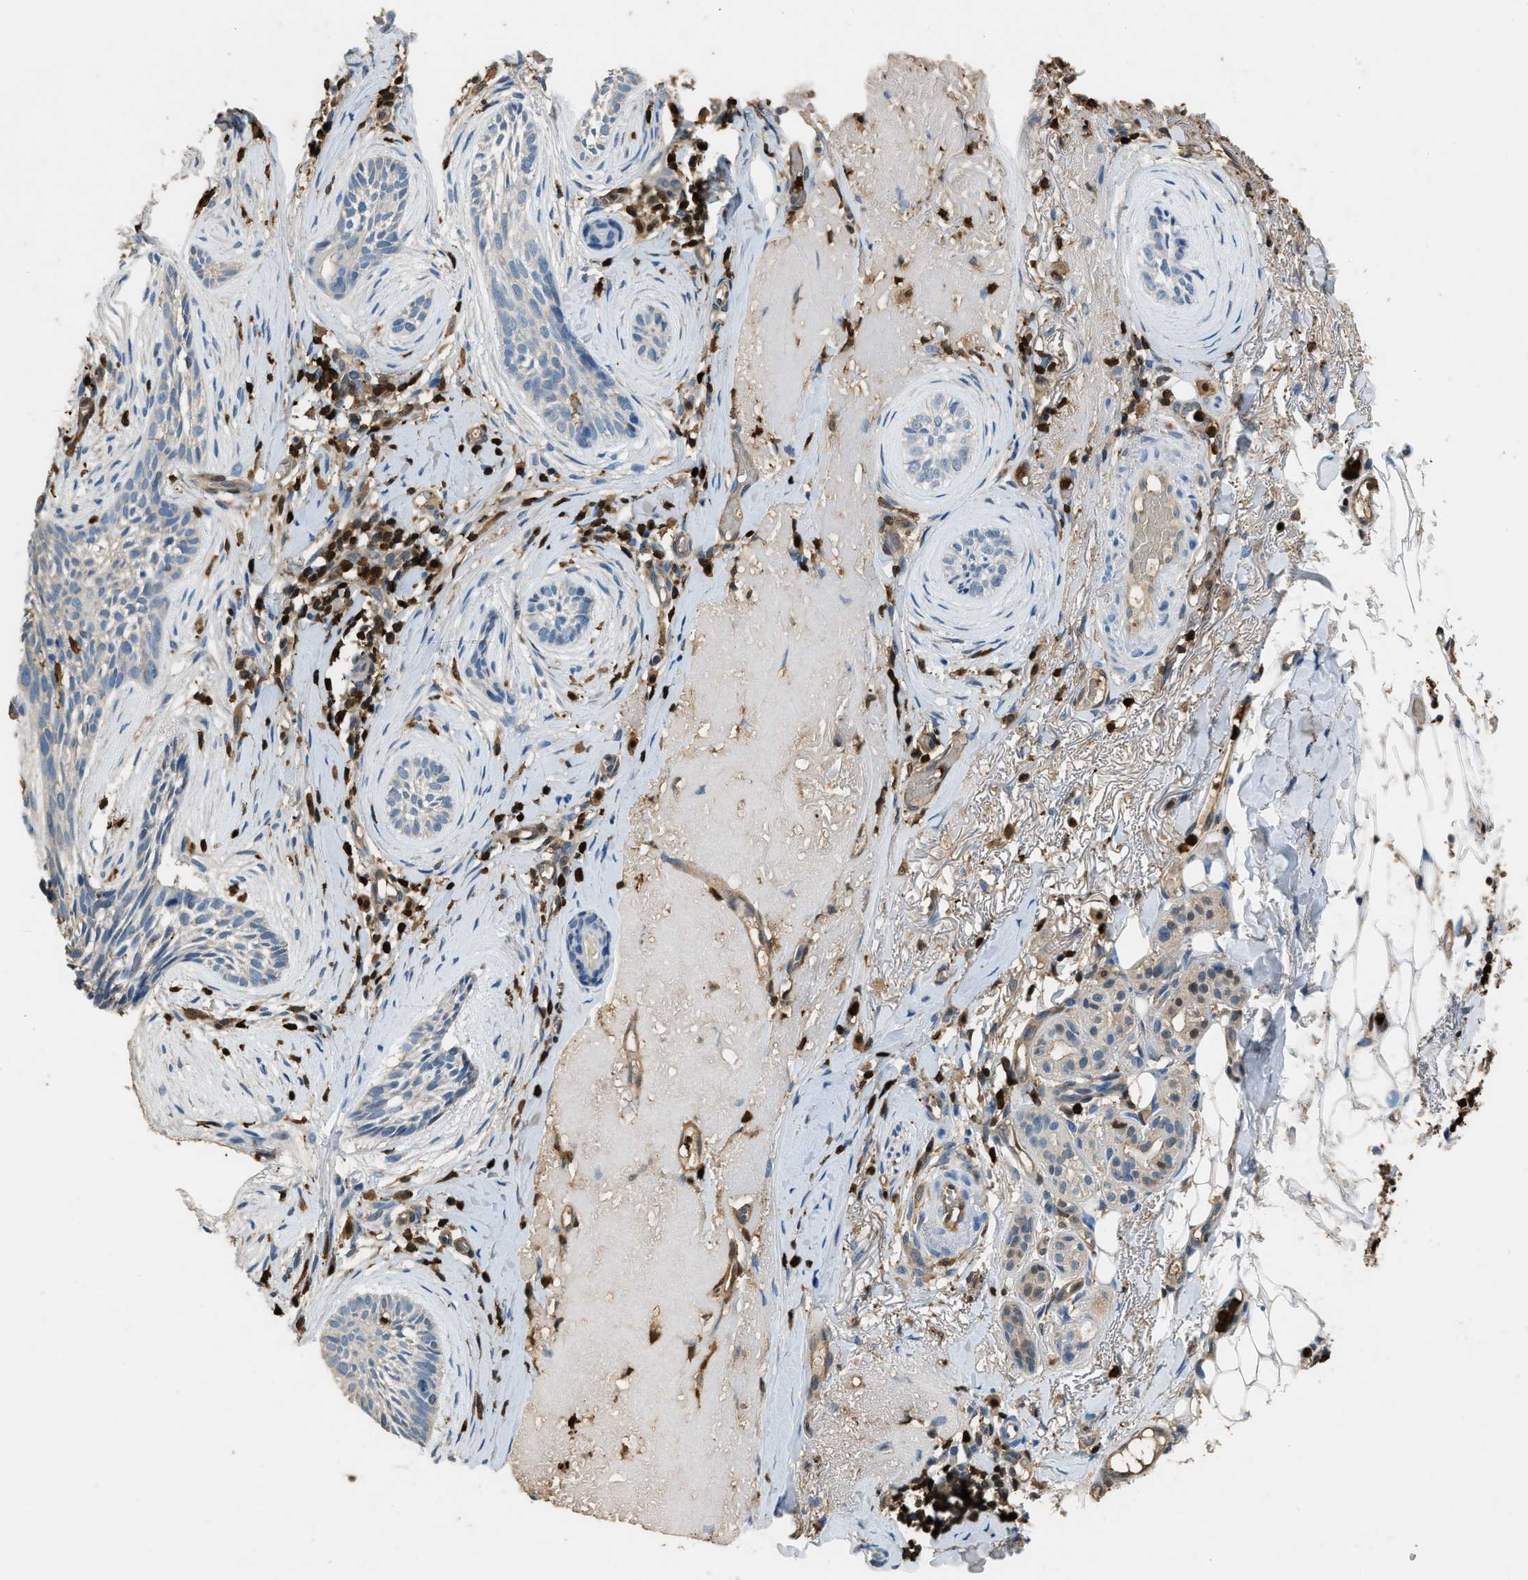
{"staining": {"intensity": "negative", "quantity": "none", "location": "none"}, "tissue": "skin cancer", "cell_type": "Tumor cells", "image_type": "cancer", "snomed": [{"axis": "morphology", "description": "Basal cell carcinoma"}, {"axis": "topography", "description": "Skin"}], "caption": "Tumor cells are negative for protein expression in human basal cell carcinoma (skin). (Brightfield microscopy of DAB immunohistochemistry (IHC) at high magnification).", "gene": "ARHGDIB", "patient": {"sex": "female", "age": 88}}